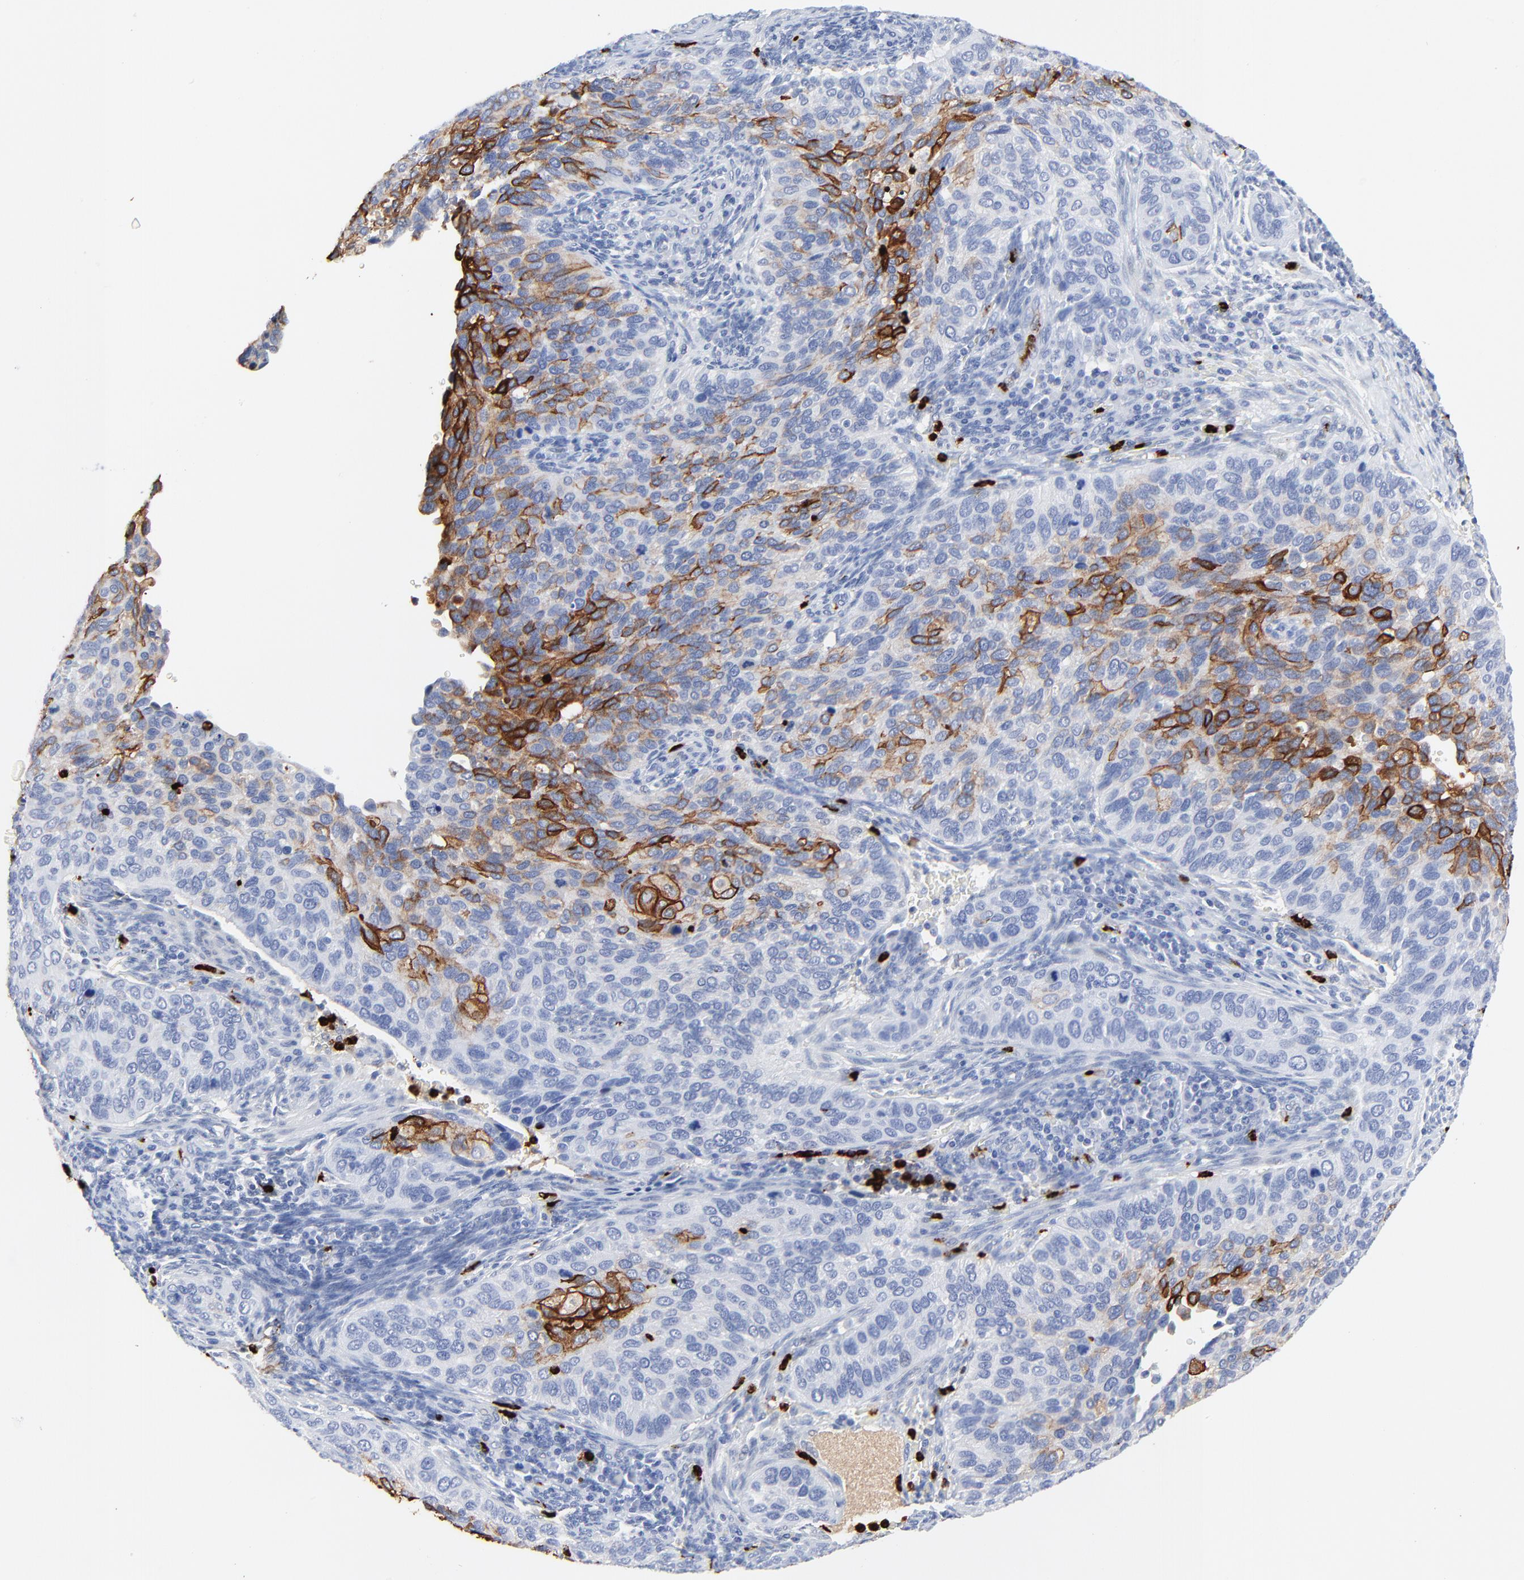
{"staining": {"intensity": "strong", "quantity": "<25%", "location": "cytoplasmic/membranous"}, "tissue": "cervical cancer", "cell_type": "Tumor cells", "image_type": "cancer", "snomed": [{"axis": "morphology", "description": "Adenocarcinoma, NOS"}, {"axis": "topography", "description": "Cervix"}], "caption": "IHC of cervical cancer (adenocarcinoma) demonstrates medium levels of strong cytoplasmic/membranous expression in approximately <25% of tumor cells. IHC stains the protein of interest in brown and the nuclei are stained blue.", "gene": "LCN2", "patient": {"sex": "female", "age": 29}}